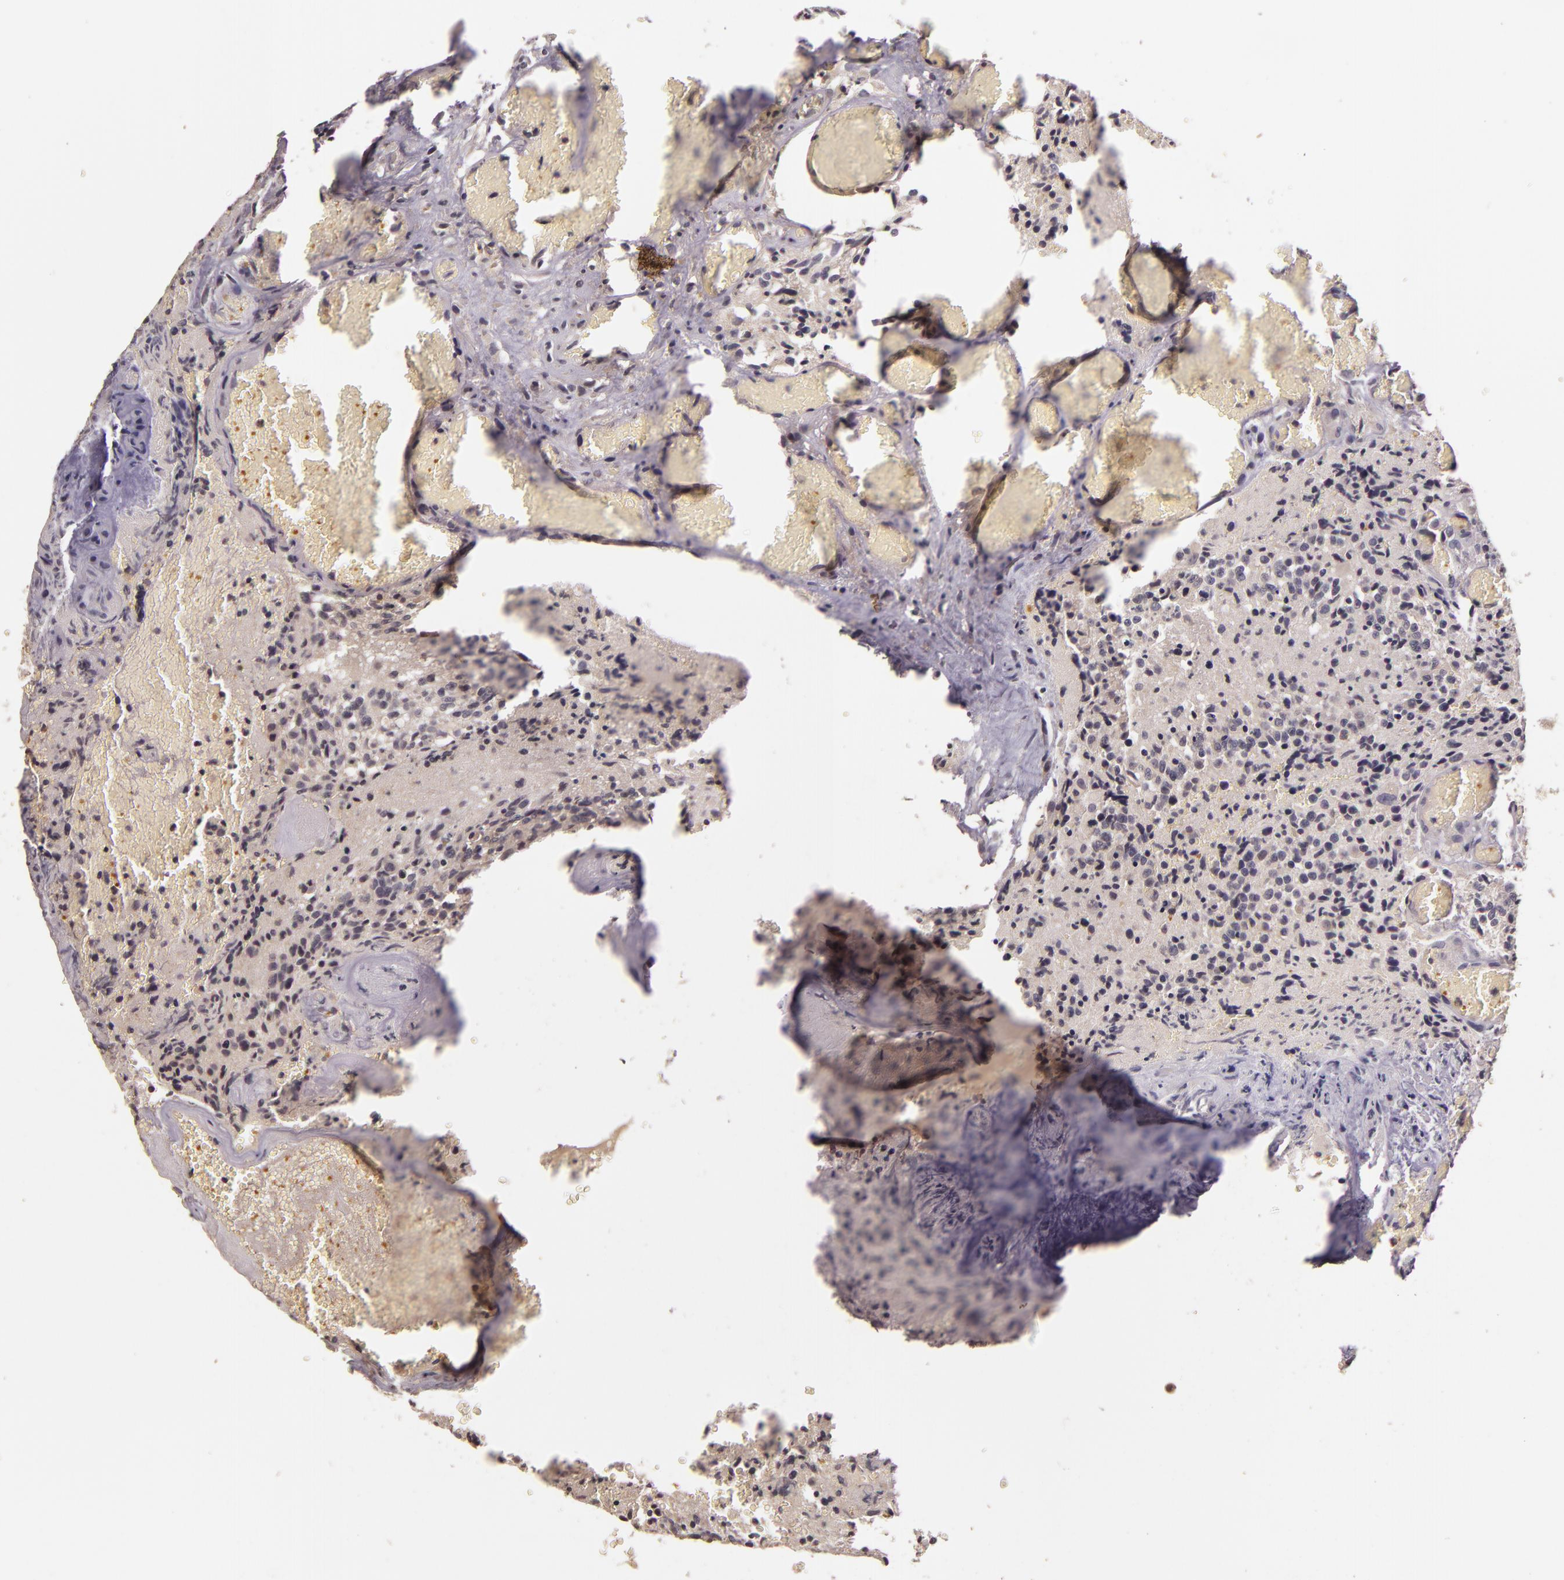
{"staining": {"intensity": "negative", "quantity": "none", "location": "none"}, "tissue": "glioma", "cell_type": "Tumor cells", "image_type": "cancer", "snomed": [{"axis": "morphology", "description": "Glioma, malignant, High grade"}, {"axis": "topography", "description": "Brain"}], "caption": "The image displays no significant staining in tumor cells of malignant high-grade glioma. The staining was performed using DAB to visualize the protein expression in brown, while the nuclei were stained in blue with hematoxylin (Magnification: 20x).", "gene": "TFF1", "patient": {"sex": "male", "age": 36}}